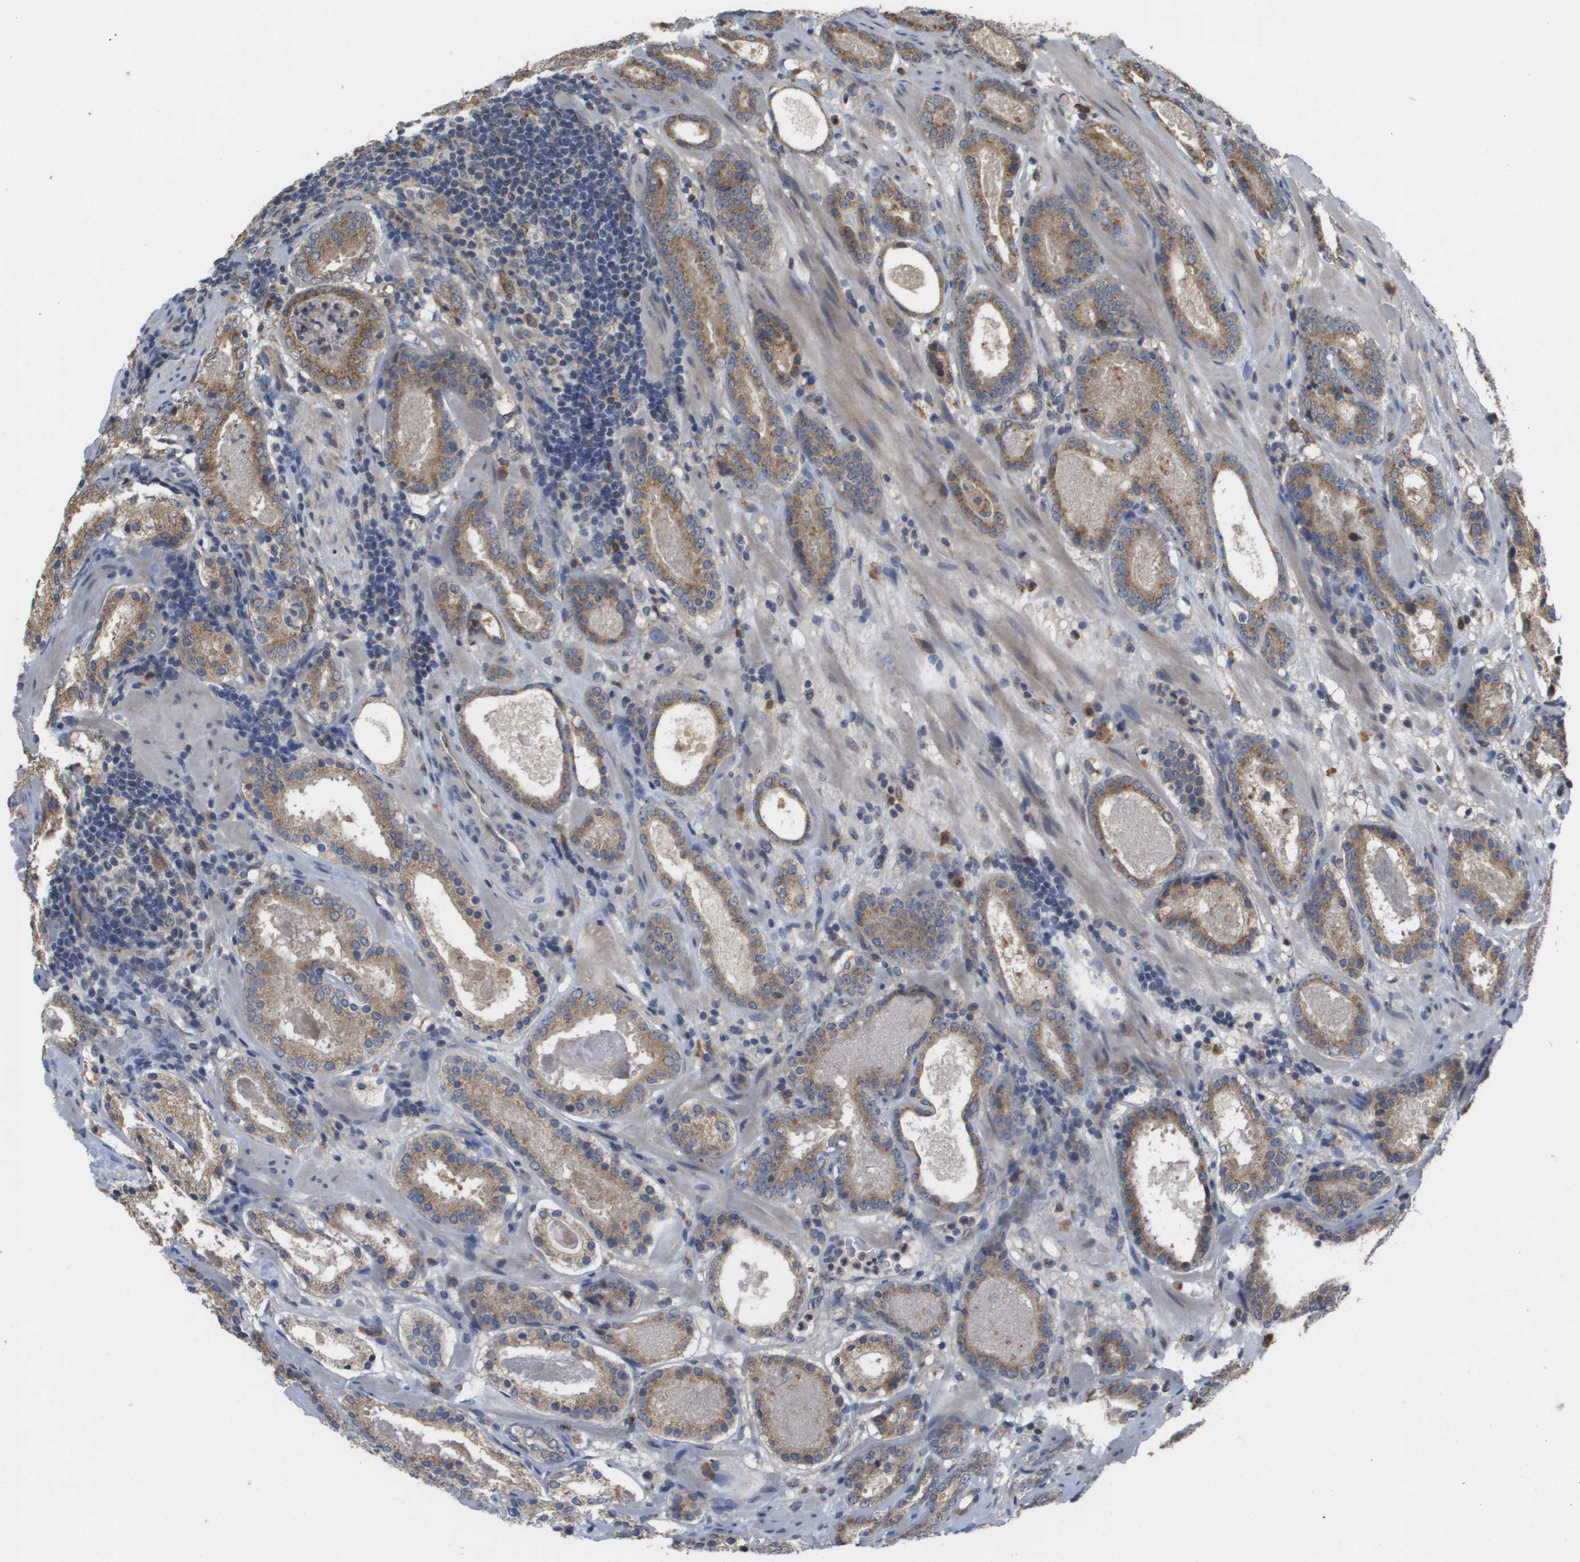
{"staining": {"intensity": "moderate", "quantity": ">75%", "location": "cytoplasmic/membranous"}, "tissue": "prostate cancer", "cell_type": "Tumor cells", "image_type": "cancer", "snomed": [{"axis": "morphology", "description": "Adenocarcinoma, Low grade"}, {"axis": "topography", "description": "Prostate"}], "caption": "Approximately >75% of tumor cells in adenocarcinoma (low-grade) (prostate) show moderate cytoplasmic/membranous protein expression as visualized by brown immunohistochemical staining.", "gene": "PCK1", "patient": {"sex": "male", "age": 69}}